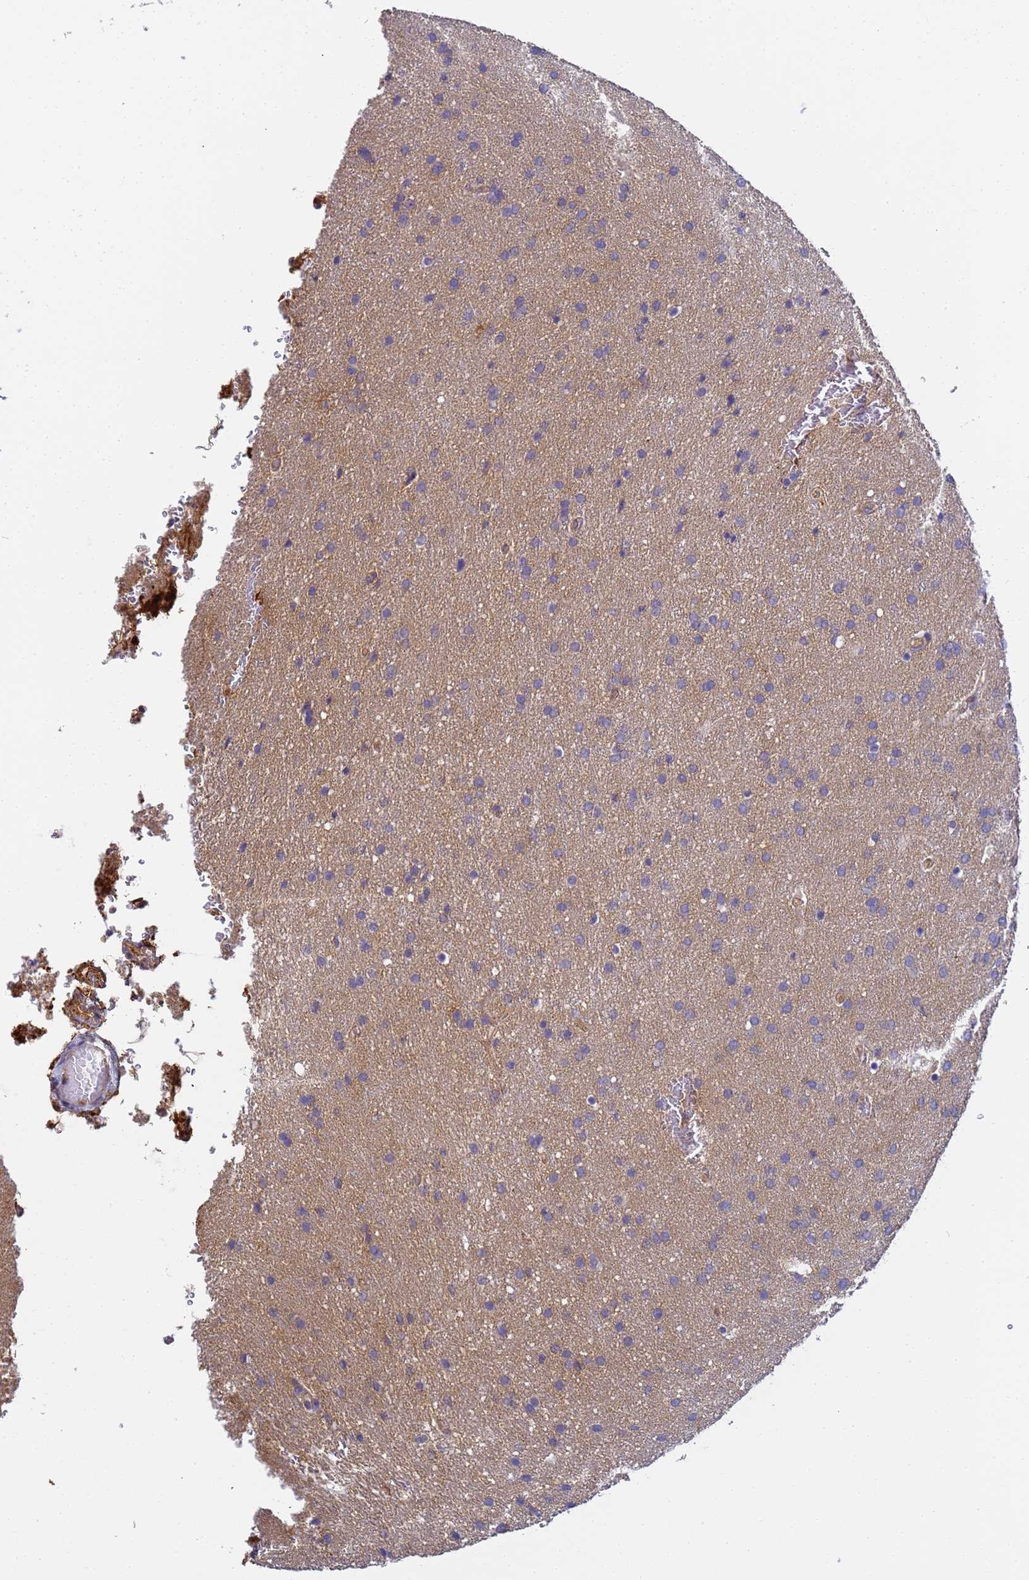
{"staining": {"intensity": "negative", "quantity": "none", "location": "none"}, "tissue": "glioma", "cell_type": "Tumor cells", "image_type": "cancer", "snomed": [{"axis": "morphology", "description": "Glioma, malignant, Low grade"}, {"axis": "topography", "description": "Brain"}], "caption": "Immunohistochemistry (IHC) micrograph of low-grade glioma (malignant) stained for a protein (brown), which shows no positivity in tumor cells.", "gene": "MYL12A", "patient": {"sex": "female", "age": 32}}